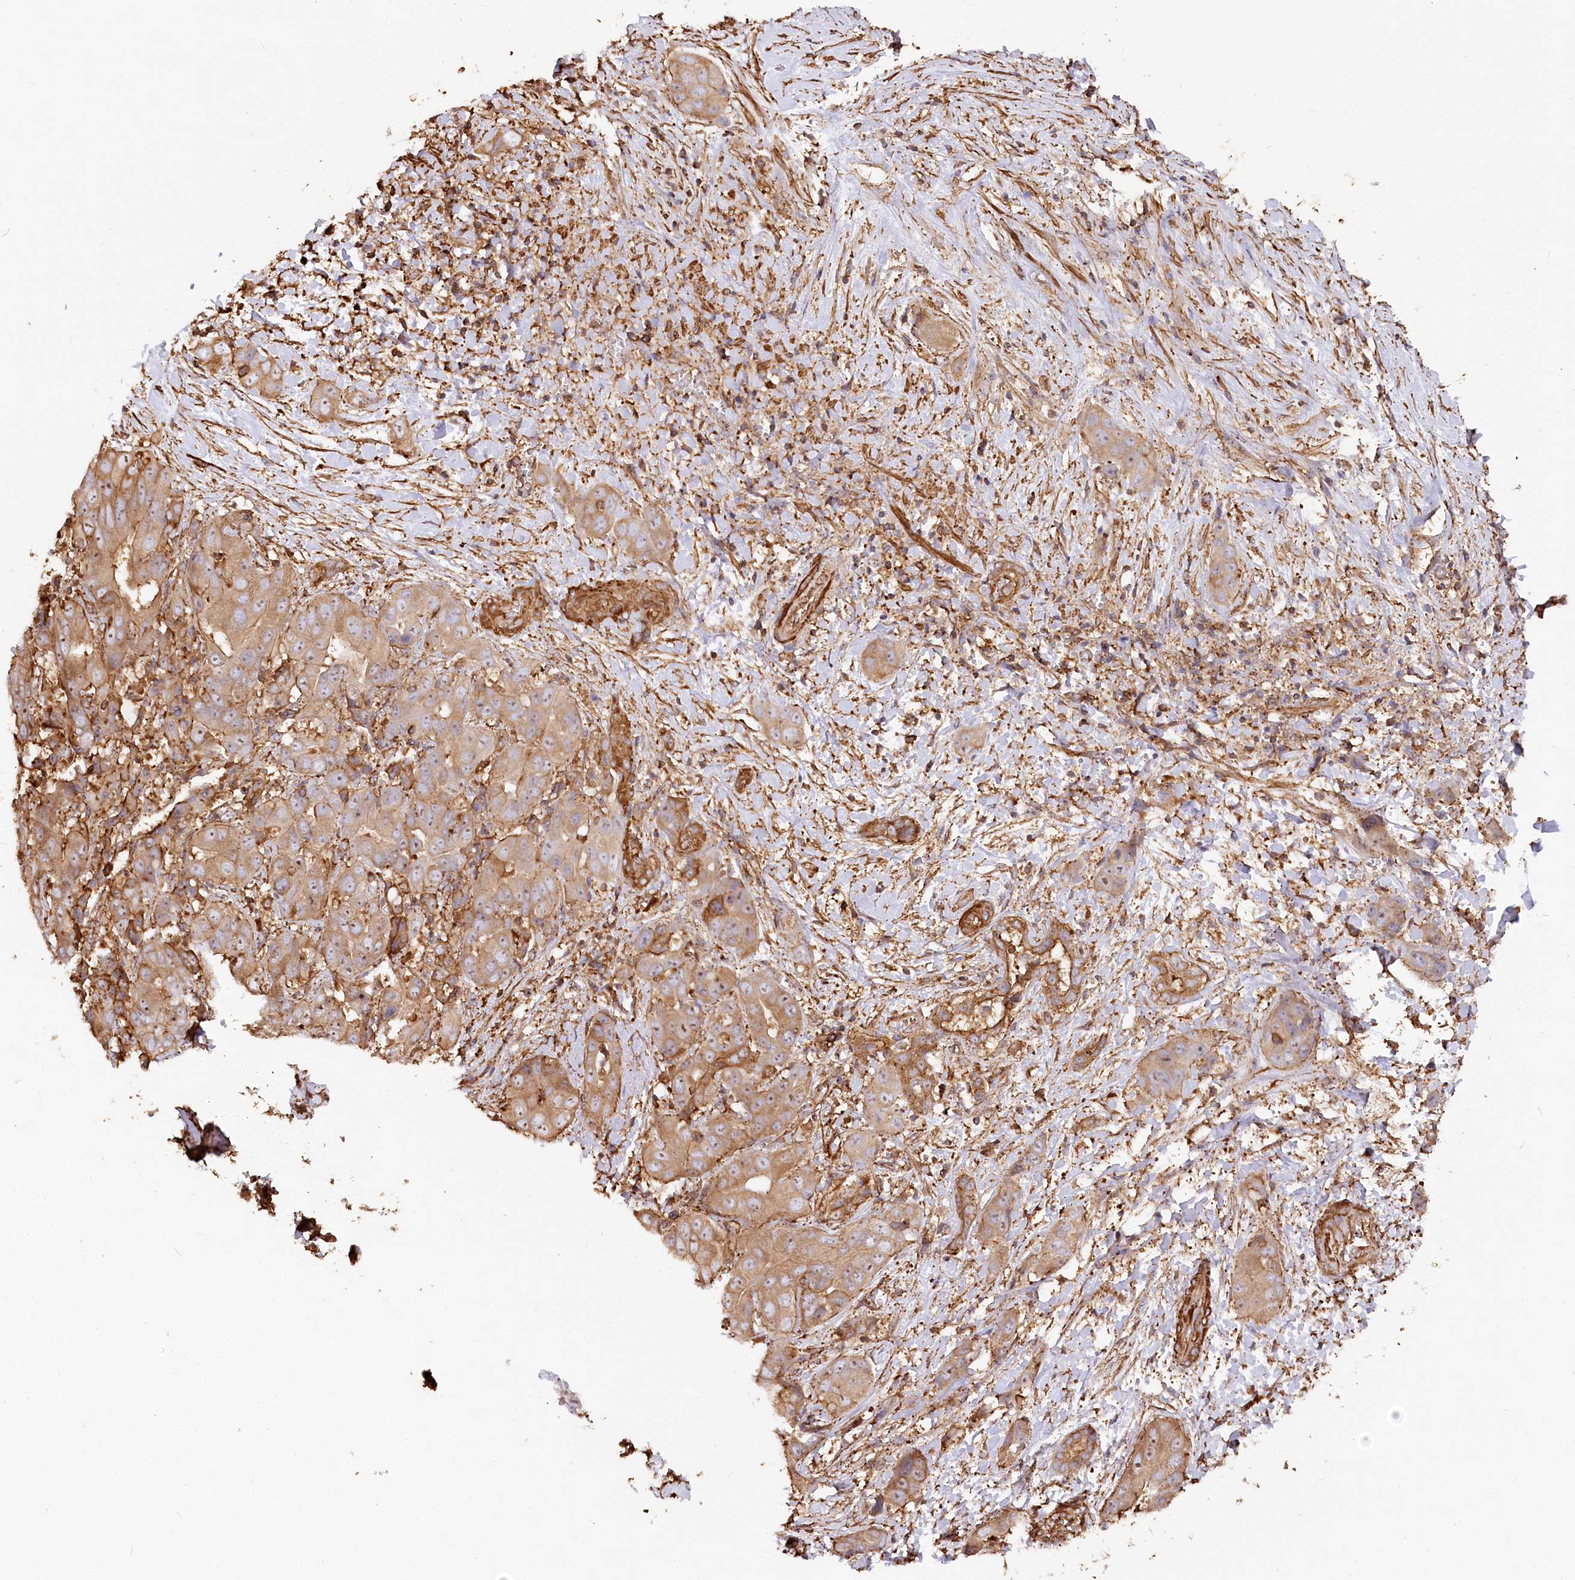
{"staining": {"intensity": "moderate", "quantity": ">75%", "location": "cytoplasmic/membranous,nuclear"}, "tissue": "liver cancer", "cell_type": "Tumor cells", "image_type": "cancer", "snomed": [{"axis": "morphology", "description": "Cholangiocarcinoma"}, {"axis": "topography", "description": "Liver"}], "caption": "Protein staining demonstrates moderate cytoplasmic/membranous and nuclear staining in approximately >75% of tumor cells in liver cancer (cholangiocarcinoma). The staining was performed using DAB (3,3'-diaminobenzidine) to visualize the protein expression in brown, while the nuclei were stained in blue with hematoxylin (Magnification: 20x).", "gene": "WDR36", "patient": {"sex": "female", "age": 52}}